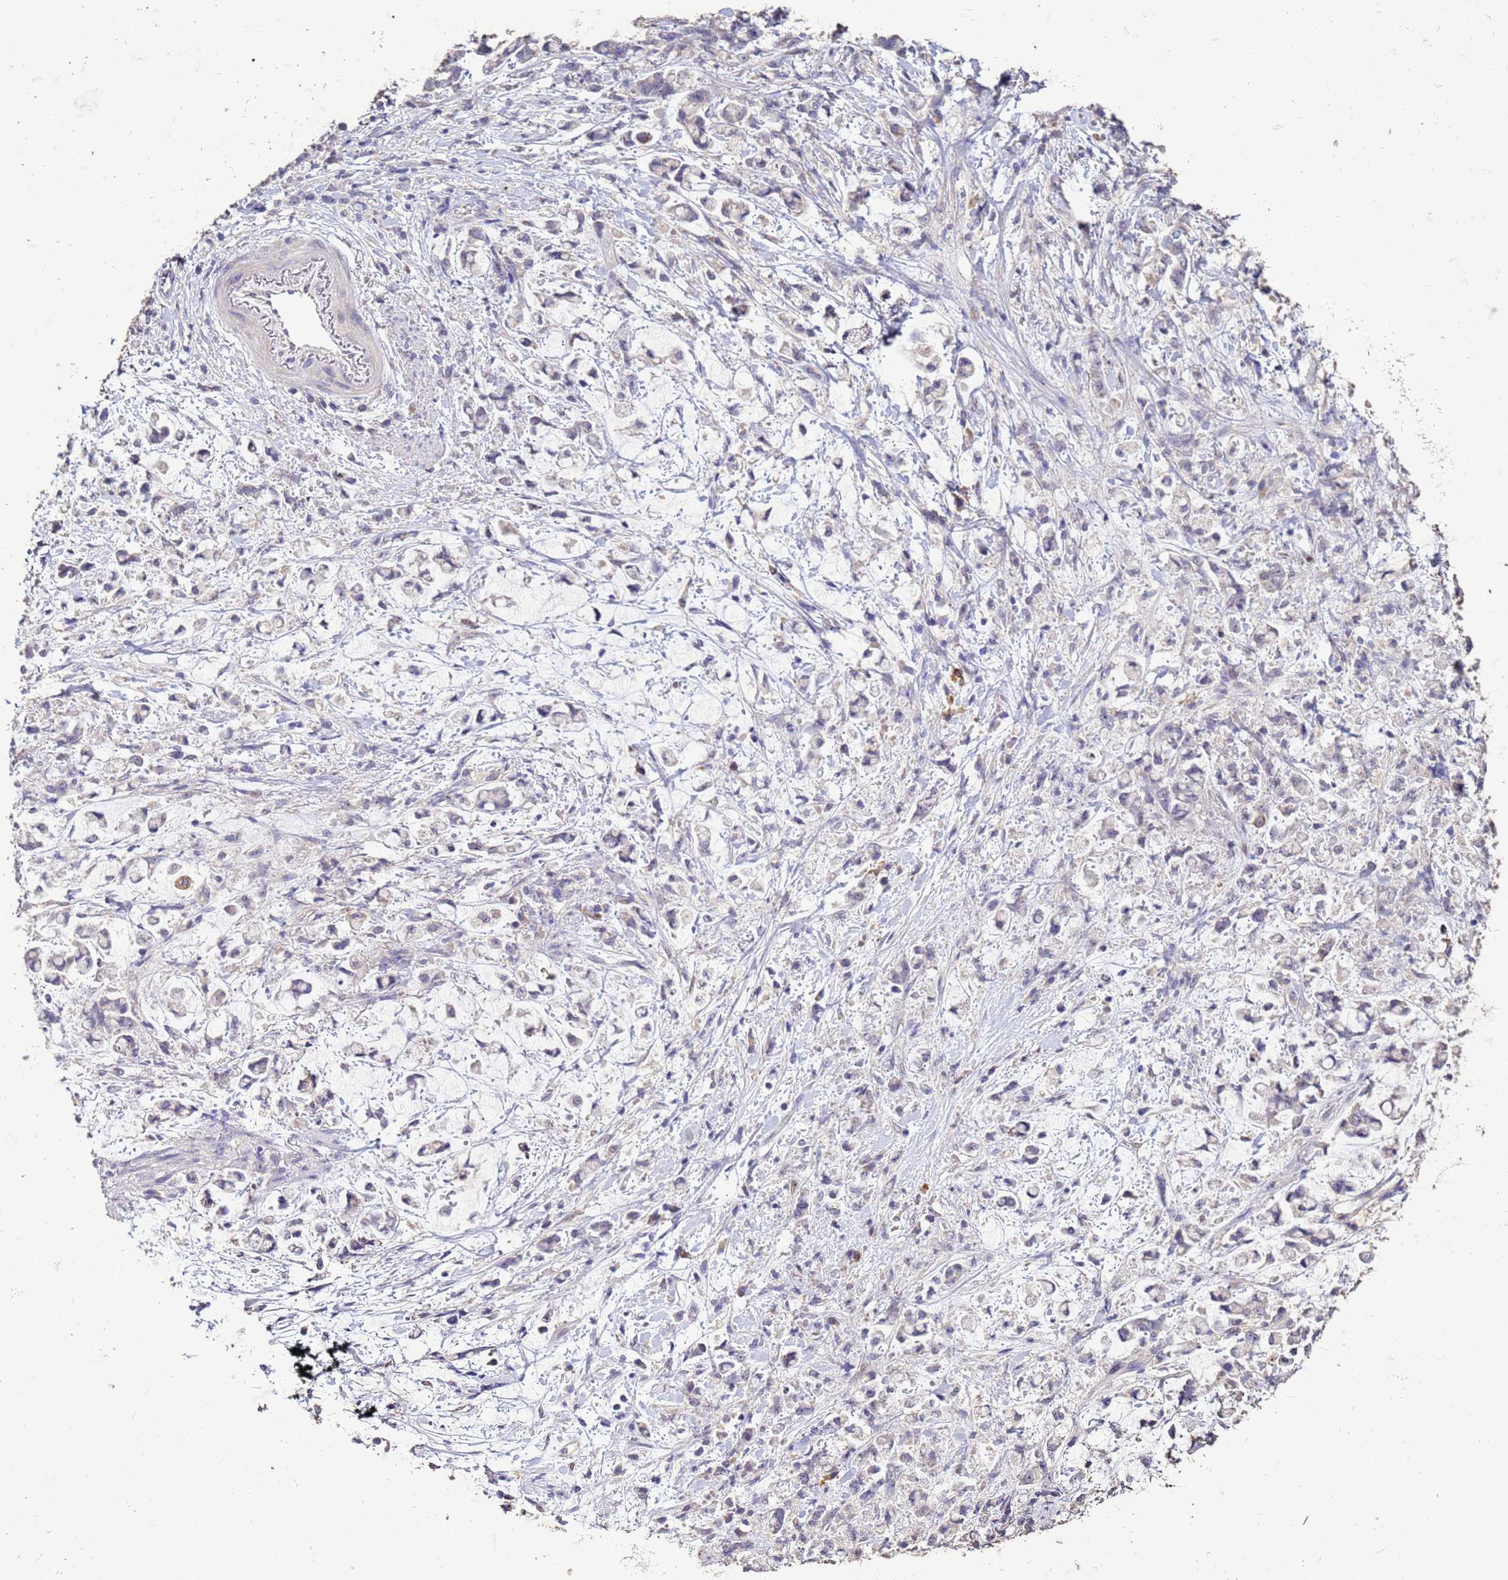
{"staining": {"intensity": "negative", "quantity": "none", "location": "none"}, "tissue": "stomach cancer", "cell_type": "Tumor cells", "image_type": "cancer", "snomed": [{"axis": "morphology", "description": "Adenocarcinoma, NOS"}, {"axis": "topography", "description": "Stomach"}], "caption": "Immunohistochemistry of stomach adenocarcinoma demonstrates no staining in tumor cells.", "gene": "FAM184B", "patient": {"sex": "female", "age": 60}}